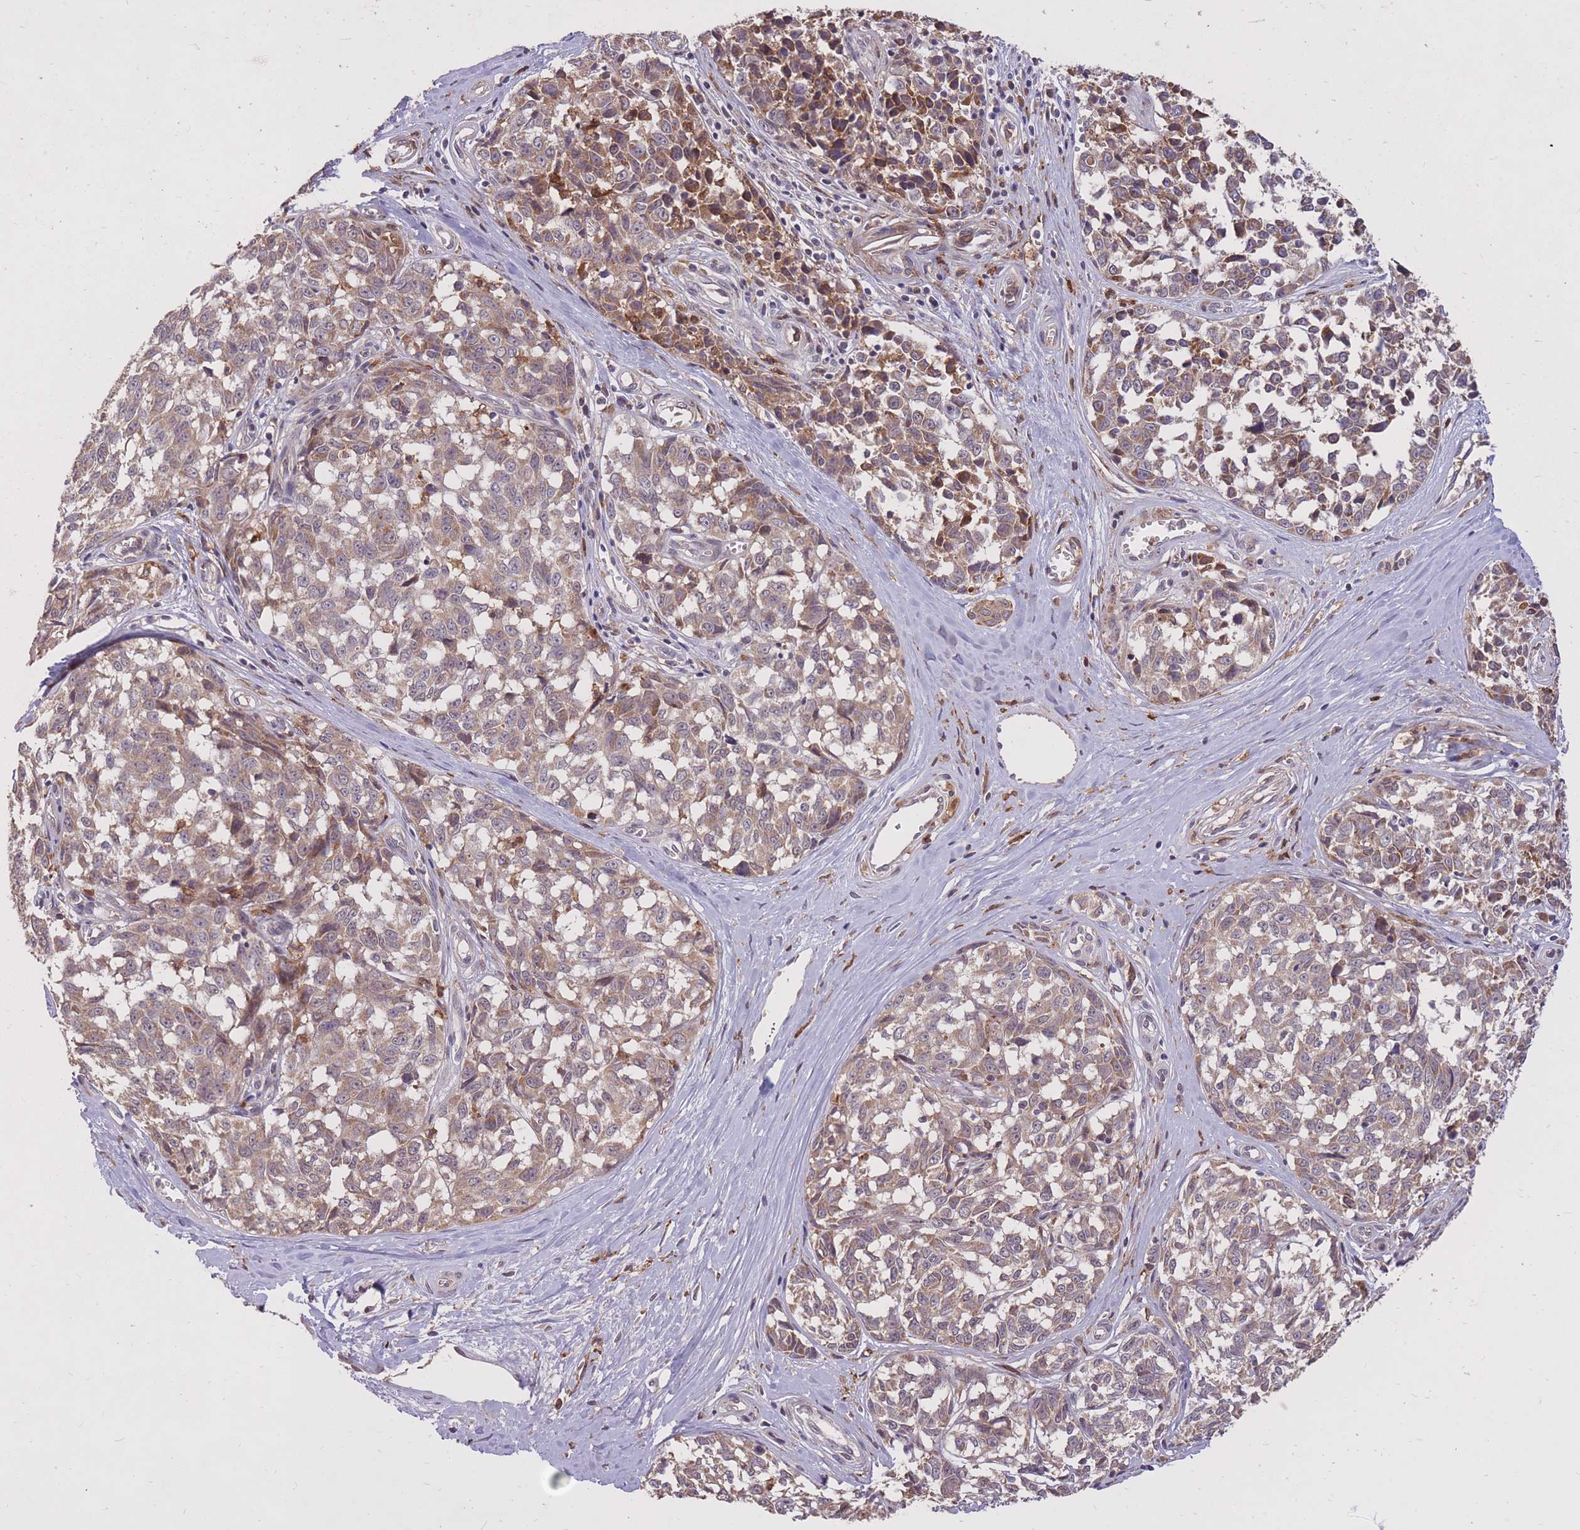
{"staining": {"intensity": "weak", "quantity": ">75%", "location": "cytoplasmic/membranous"}, "tissue": "melanoma", "cell_type": "Tumor cells", "image_type": "cancer", "snomed": [{"axis": "morphology", "description": "Normal tissue, NOS"}, {"axis": "morphology", "description": "Malignant melanoma, NOS"}, {"axis": "topography", "description": "Skin"}], "caption": "Malignant melanoma stained for a protein reveals weak cytoplasmic/membranous positivity in tumor cells. (brown staining indicates protein expression, while blue staining denotes nuclei).", "gene": "IGF2BP2", "patient": {"sex": "female", "age": 64}}